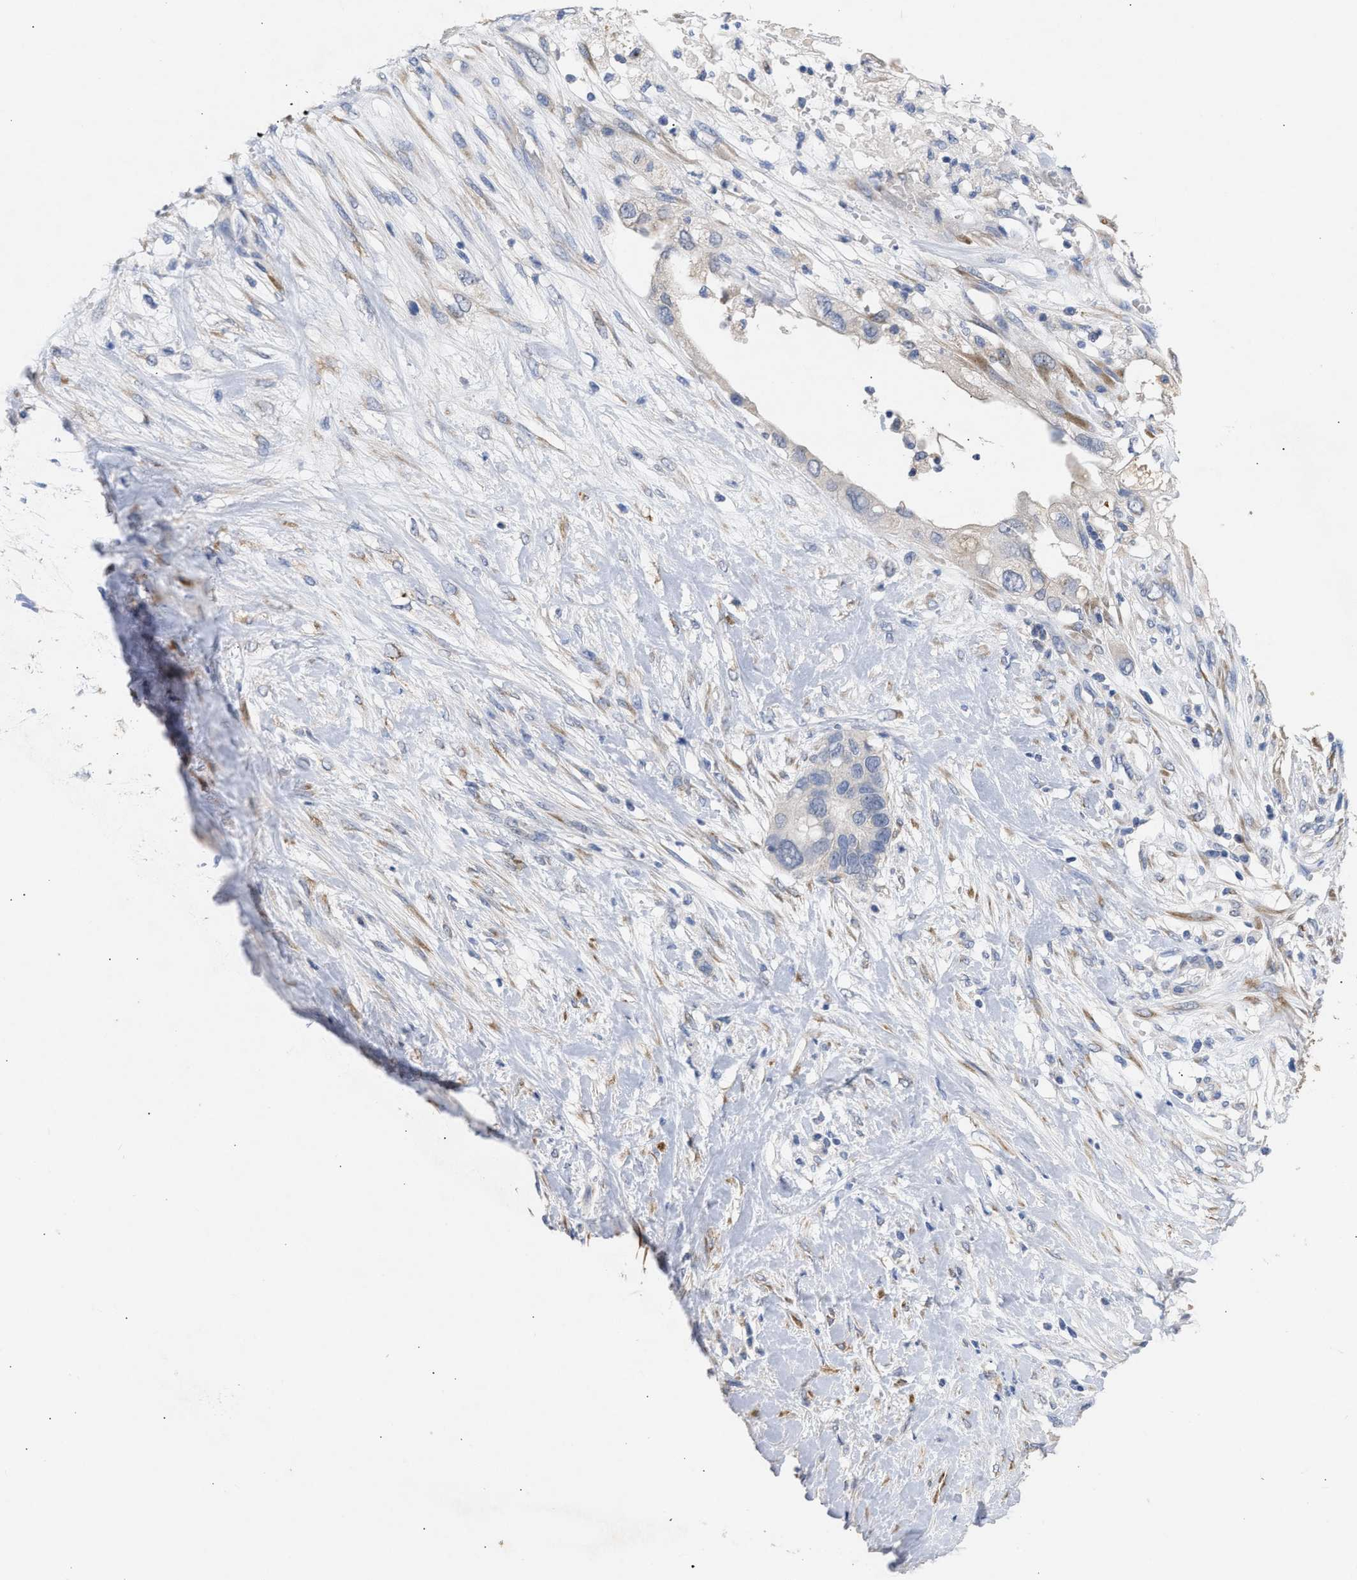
{"staining": {"intensity": "weak", "quantity": "<25%", "location": "cytoplasmic/membranous"}, "tissue": "pancreatic cancer", "cell_type": "Tumor cells", "image_type": "cancer", "snomed": [{"axis": "morphology", "description": "Adenocarcinoma, NOS"}, {"axis": "topography", "description": "Pancreas"}], "caption": "The photomicrograph exhibits no staining of tumor cells in pancreatic cancer.", "gene": "SELENOM", "patient": {"sex": "female", "age": 56}}